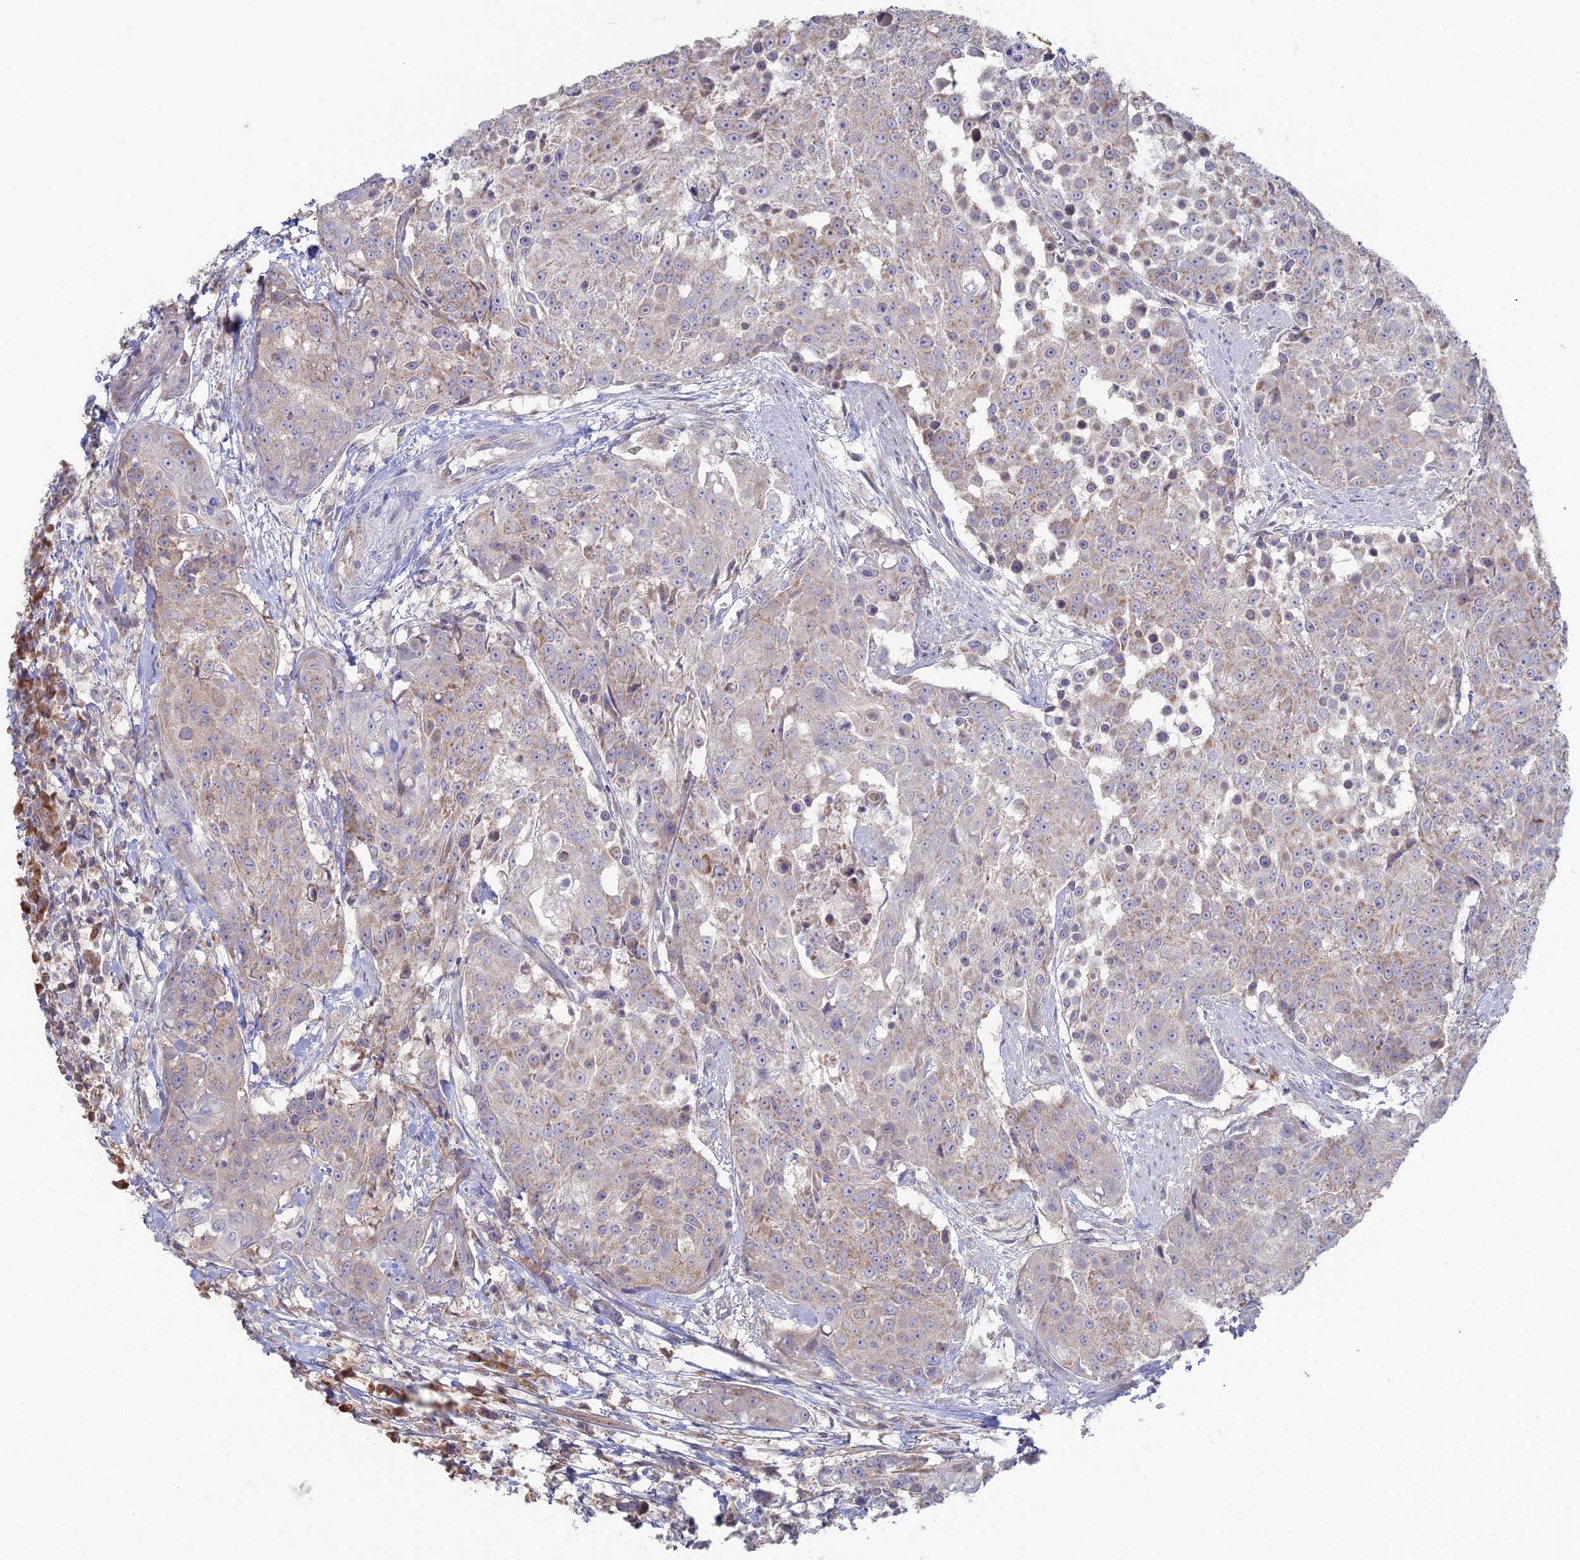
{"staining": {"intensity": "moderate", "quantity": "<25%", "location": "cytoplasmic/membranous"}, "tissue": "urothelial cancer", "cell_type": "Tumor cells", "image_type": "cancer", "snomed": [{"axis": "morphology", "description": "Urothelial carcinoma, High grade"}, {"axis": "topography", "description": "Urinary bladder"}], "caption": "A high-resolution histopathology image shows immunohistochemistry (IHC) staining of urothelial carcinoma (high-grade), which reveals moderate cytoplasmic/membranous staining in about <25% of tumor cells.", "gene": "ARL16", "patient": {"sex": "female", "age": 63}}